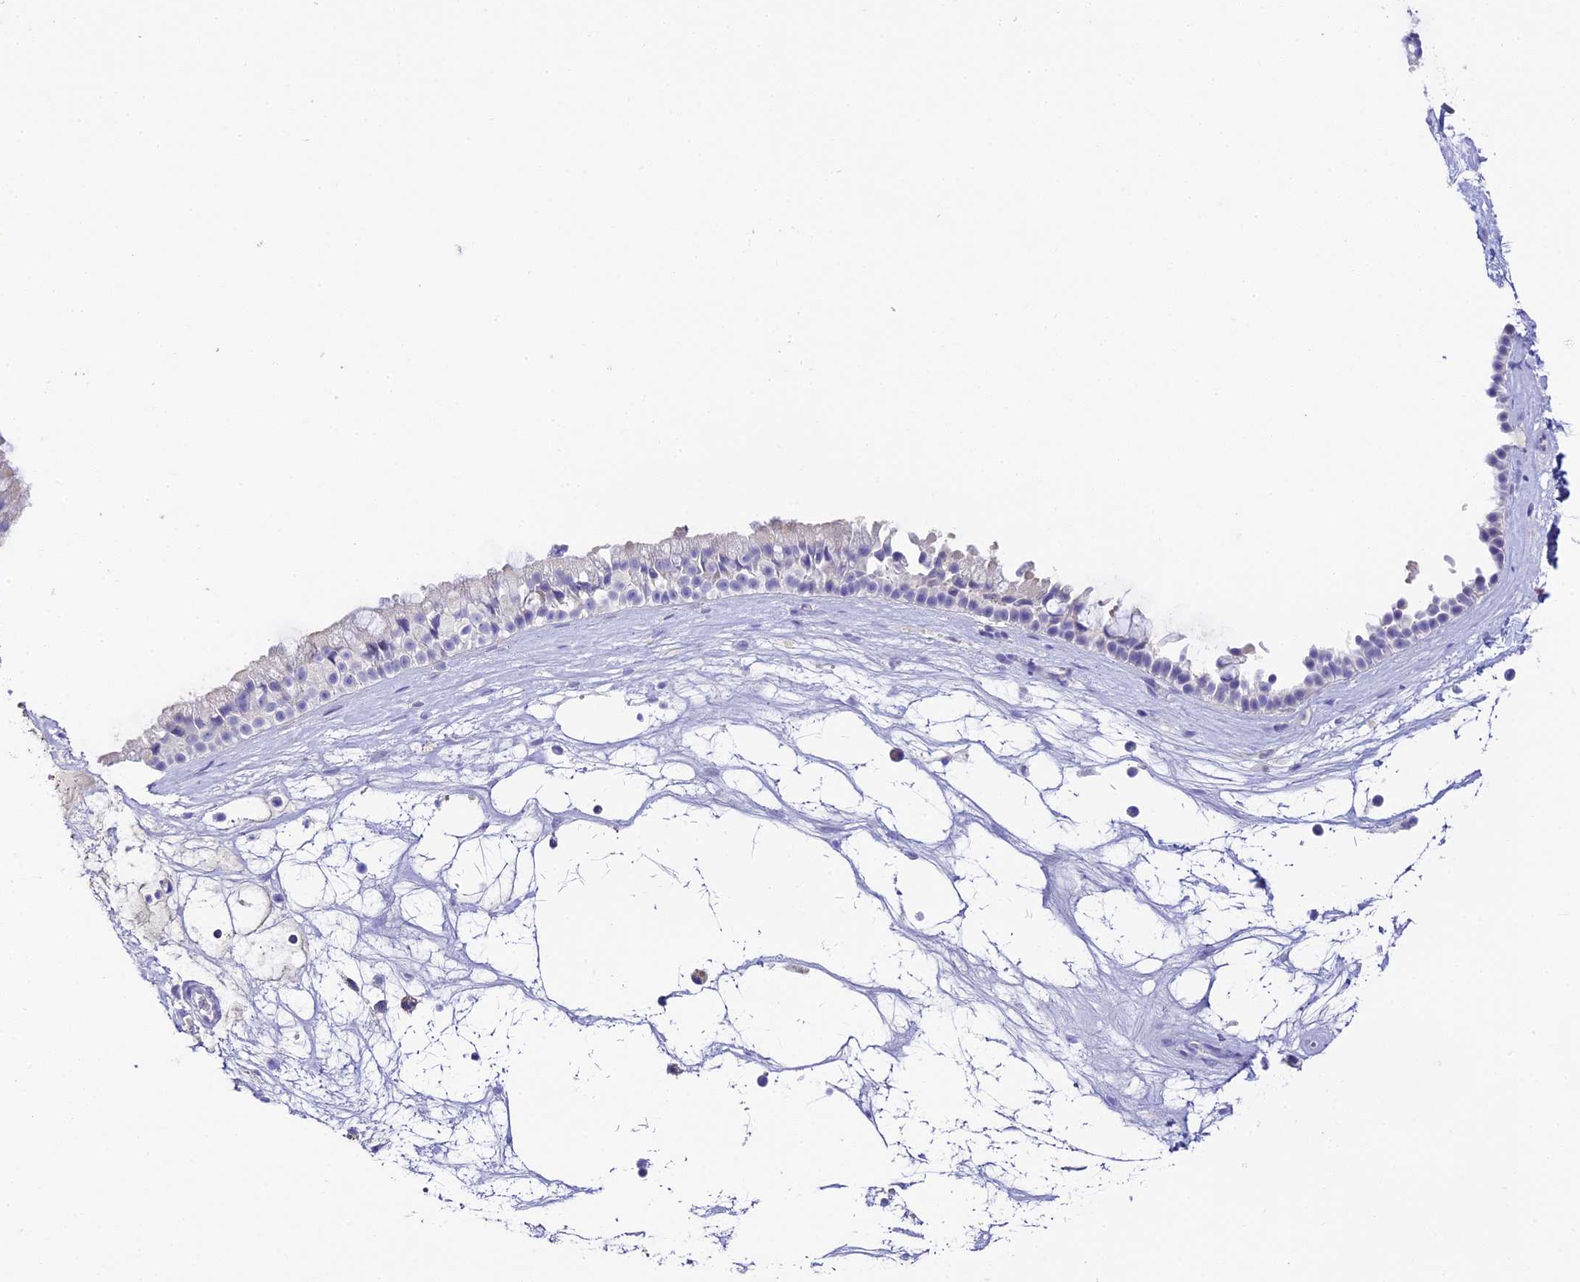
{"staining": {"intensity": "negative", "quantity": "none", "location": "none"}, "tissue": "nasopharynx", "cell_type": "Respiratory epithelial cells", "image_type": "normal", "snomed": [{"axis": "morphology", "description": "Normal tissue, NOS"}, {"axis": "topography", "description": "Nasopharynx"}], "caption": "High magnification brightfield microscopy of normal nasopharynx stained with DAB (brown) and counterstained with hematoxylin (blue): respiratory epithelial cells show no significant expression. Brightfield microscopy of immunohistochemistry (IHC) stained with DAB (brown) and hematoxylin (blue), captured at high magnification.", "gene": "C12orf29", "patient": {"sex": "male", "age": 64}}